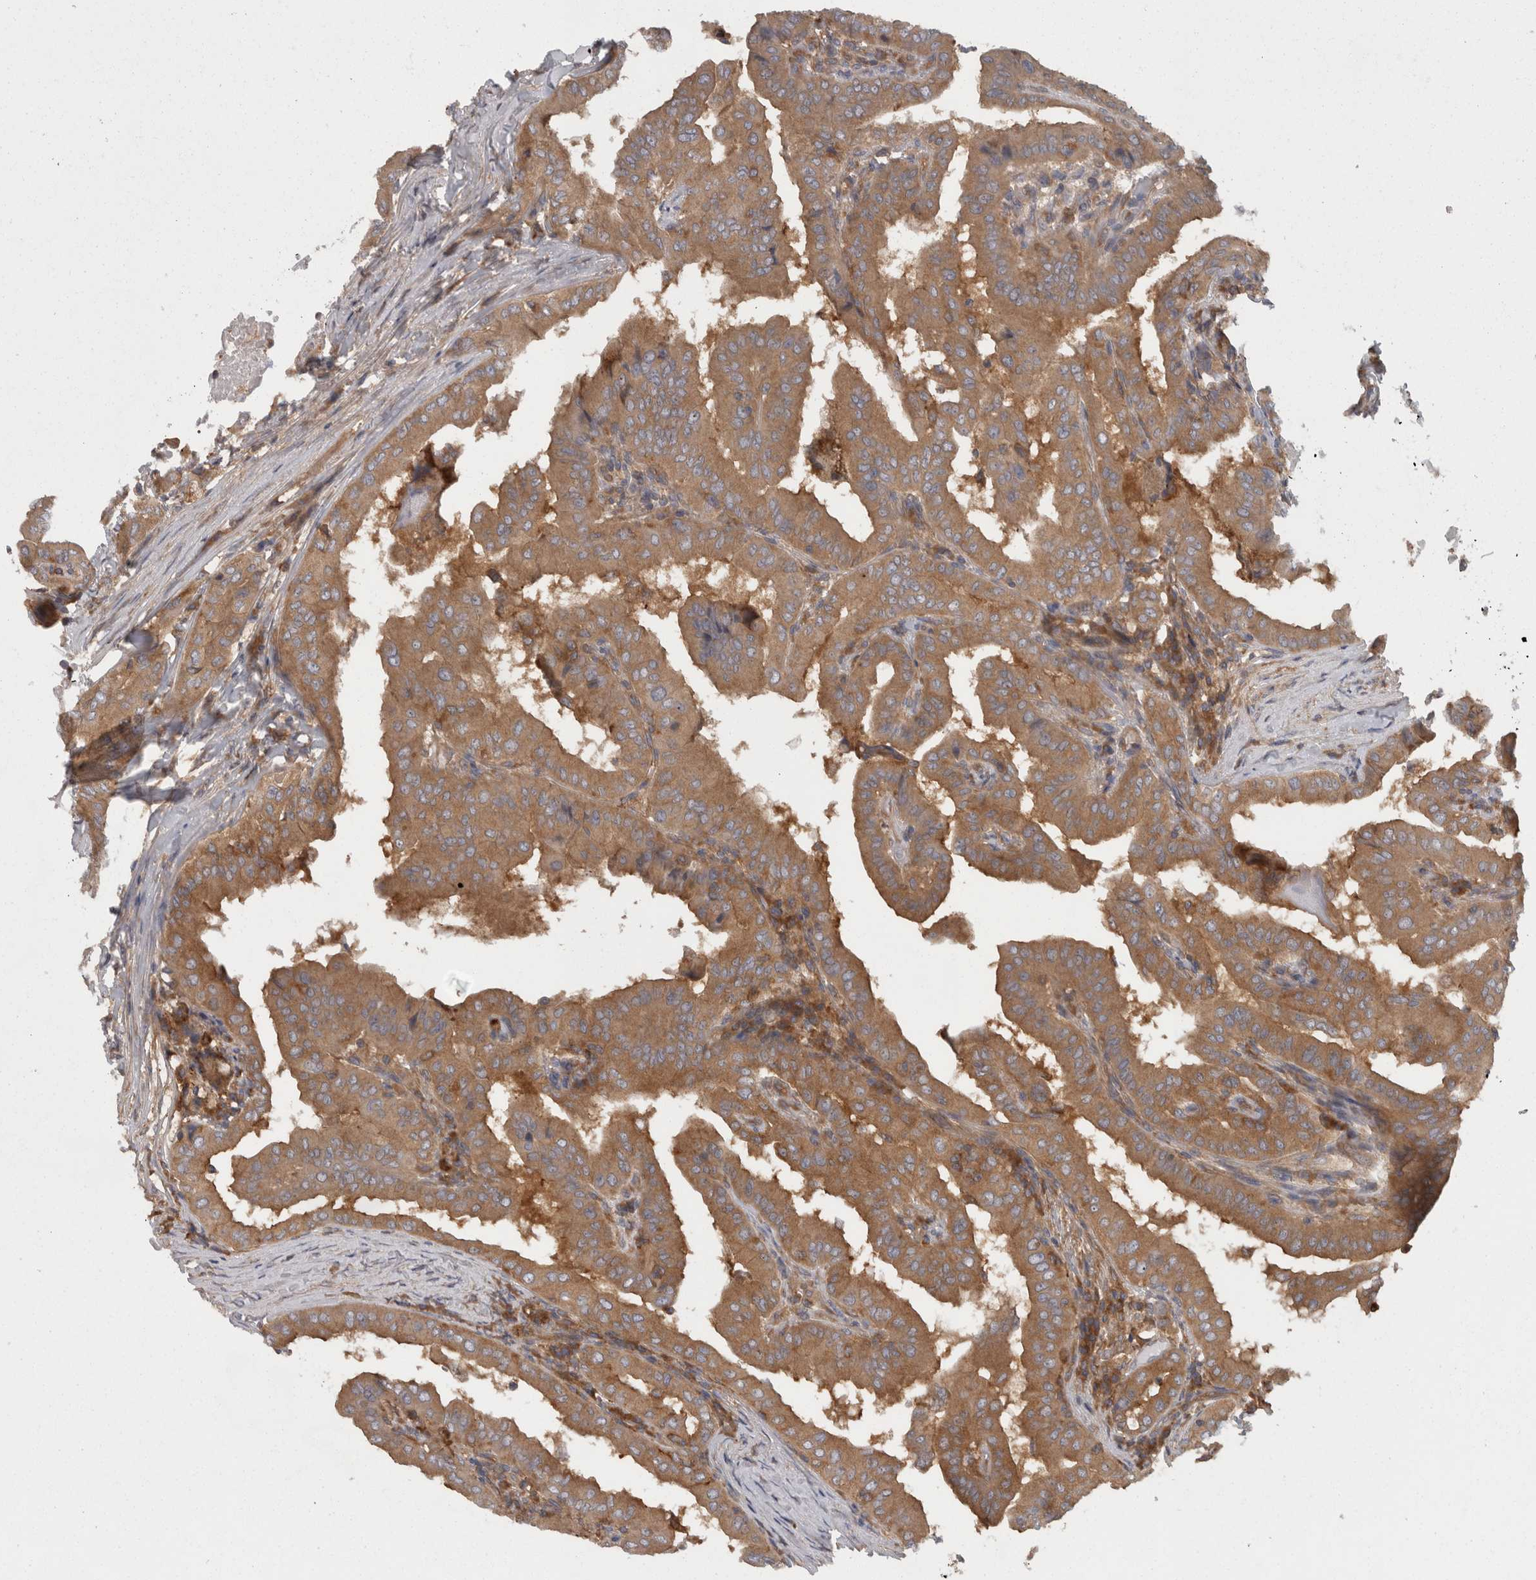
{"staining": {"intensity": "moderate", "quantity": ">75%", "location": "cytoplasmic/membranous"}, "tissue": "thyroid cancer", "cell_type": "Tumor cells", "image_type": "cancer", "snomed": [{"axis": "morphology", "description": "Papillary adenocarcinoma, NOS"}, {"axis": "topography", "description": "Thyroid gland"}], "caption": "Papillary adenocarcinoma (thyroid) tissue demonstrates moderate cytoplasmic/membranous positivity in approximately >75% of tumor cells", "gene": "SMCR8", "patient": {"sex": "male", "age": 33}}